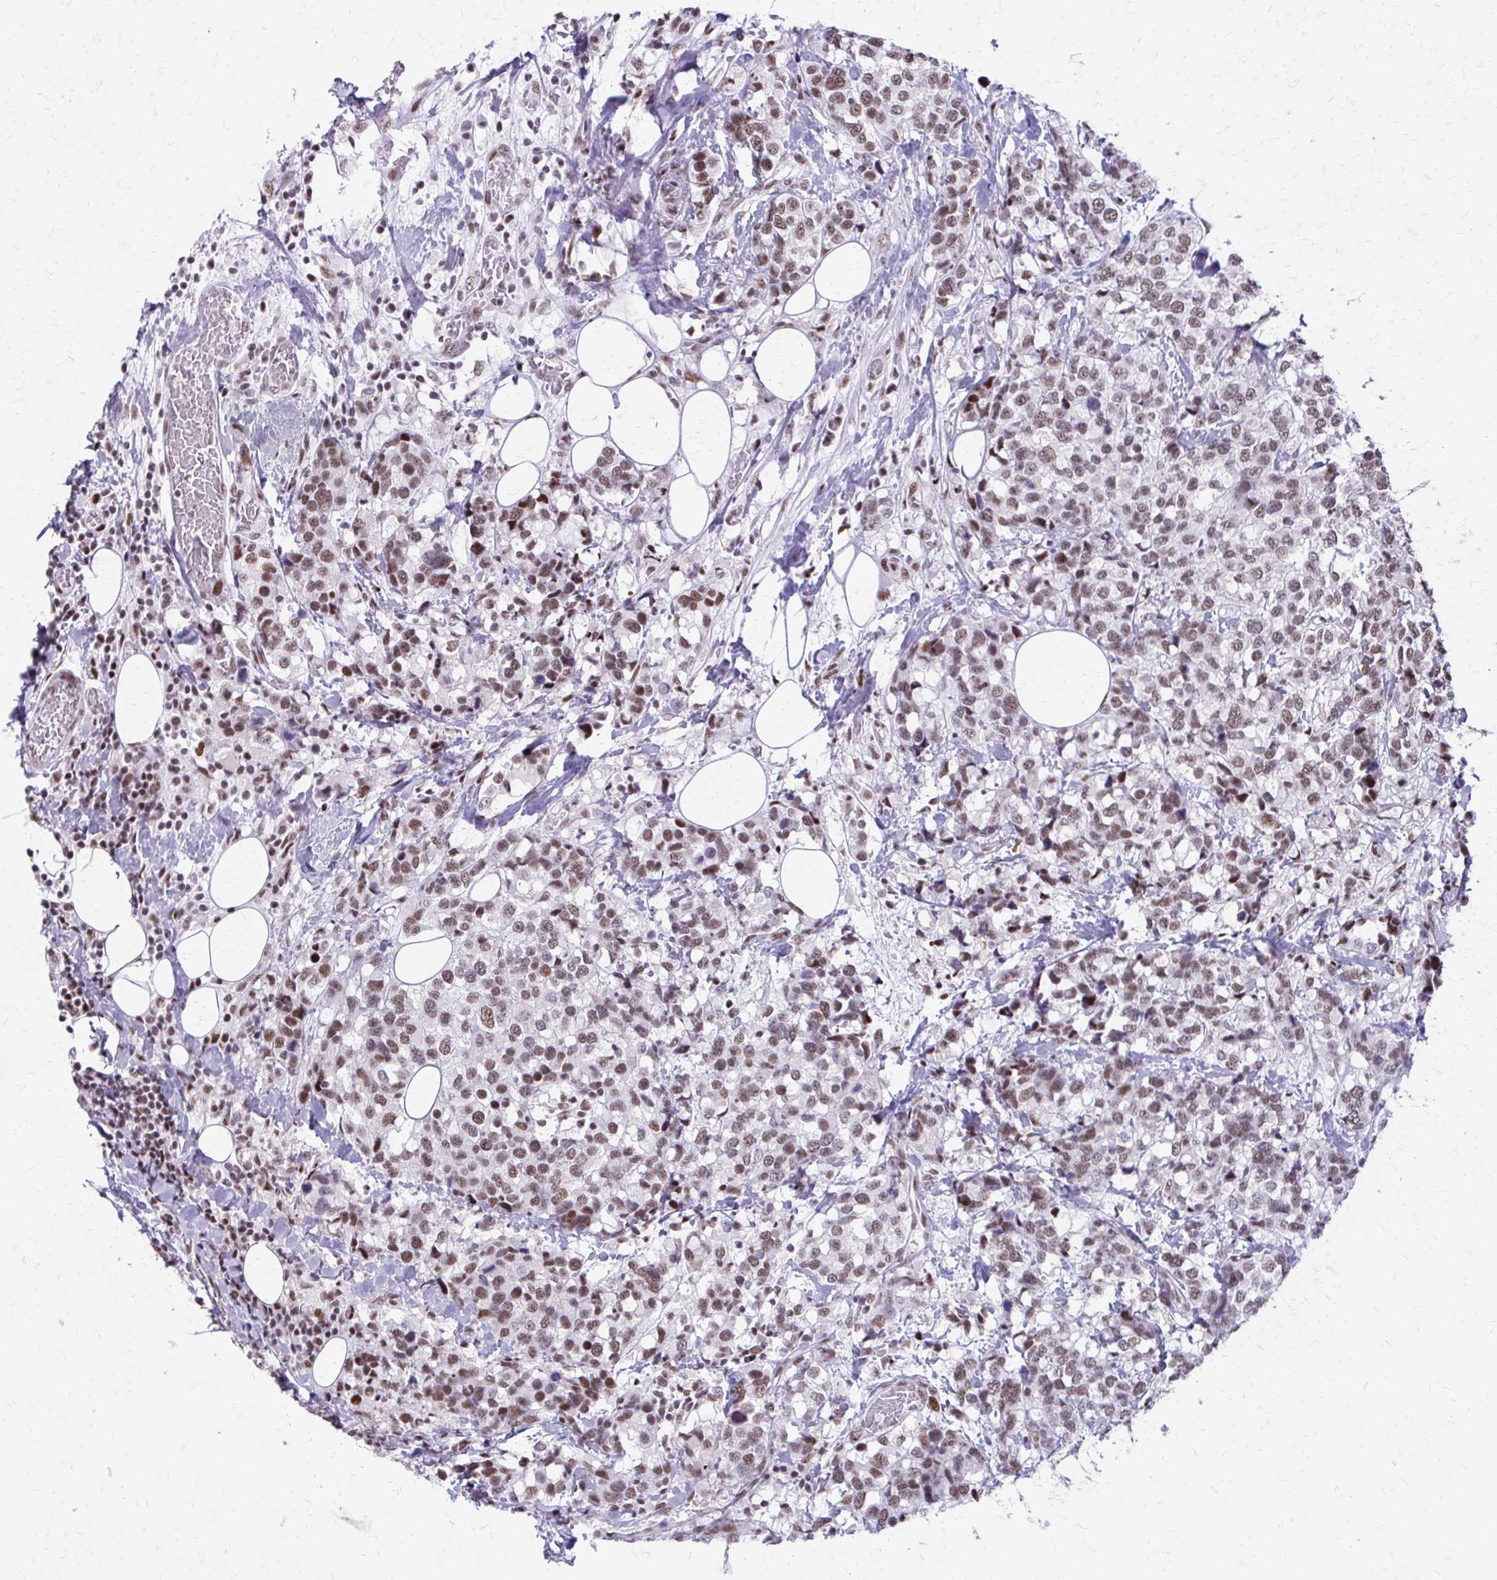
{"staining": {"intensity": "moderate", "quantity": ">75%", "location": "nuclear"}, "tissue": "breast cancer", "cell_type": "Tumor cells", "image_type": "cancer", "snomed": [{"axis": "morphology", "description": "Lobular carcinoma"}, {"axis": "topography", "description": "Breast"}], "caption": "This image demonstrates immunohistochemistry (IHC) staining of human breast cancer (lobular carcinoma), with medium moderate nuclear positivity in about >75% of tumor cells.", "gene": "SS18", "patient": {"sex": "female", "age": 59}}